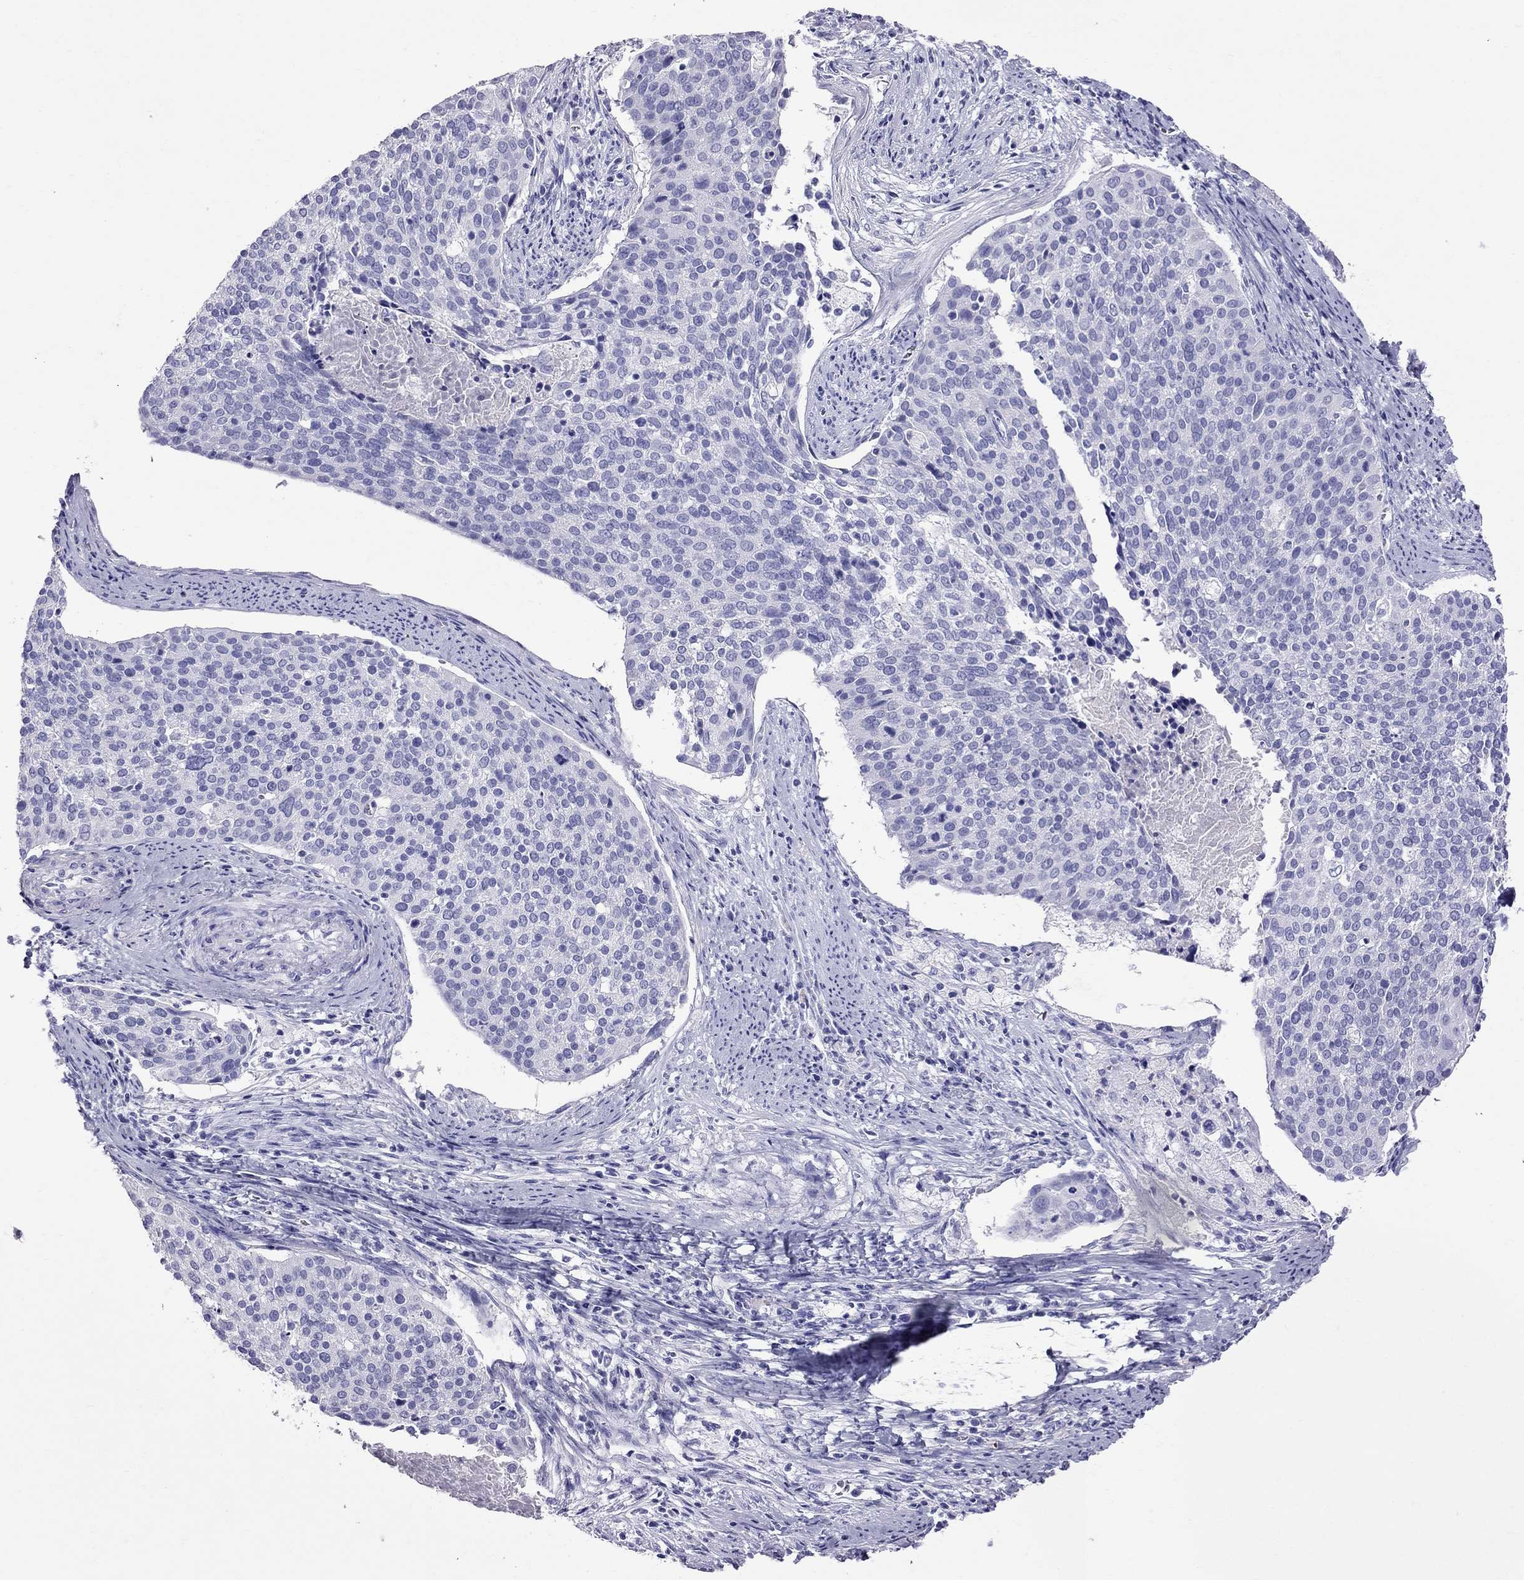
{"staining": {"intensity": "negative", "quantity": "none", "location": "none"}, "tissue": "cervical cancer", "cell_type": "Tumor cells", "image_type": "cancer", "snomed": [{"axis": "morphology", "description": "Squamous cell carcinoma, NOS"}, {"axis": "topography", "description": "Cervix"}], "caption": "This is an IHC image of cervical squamous cell carcinoma. There is no positivity in tumor cells.", "gene": "TTLL13", "patient": {"sex": "female", "age": 39}}